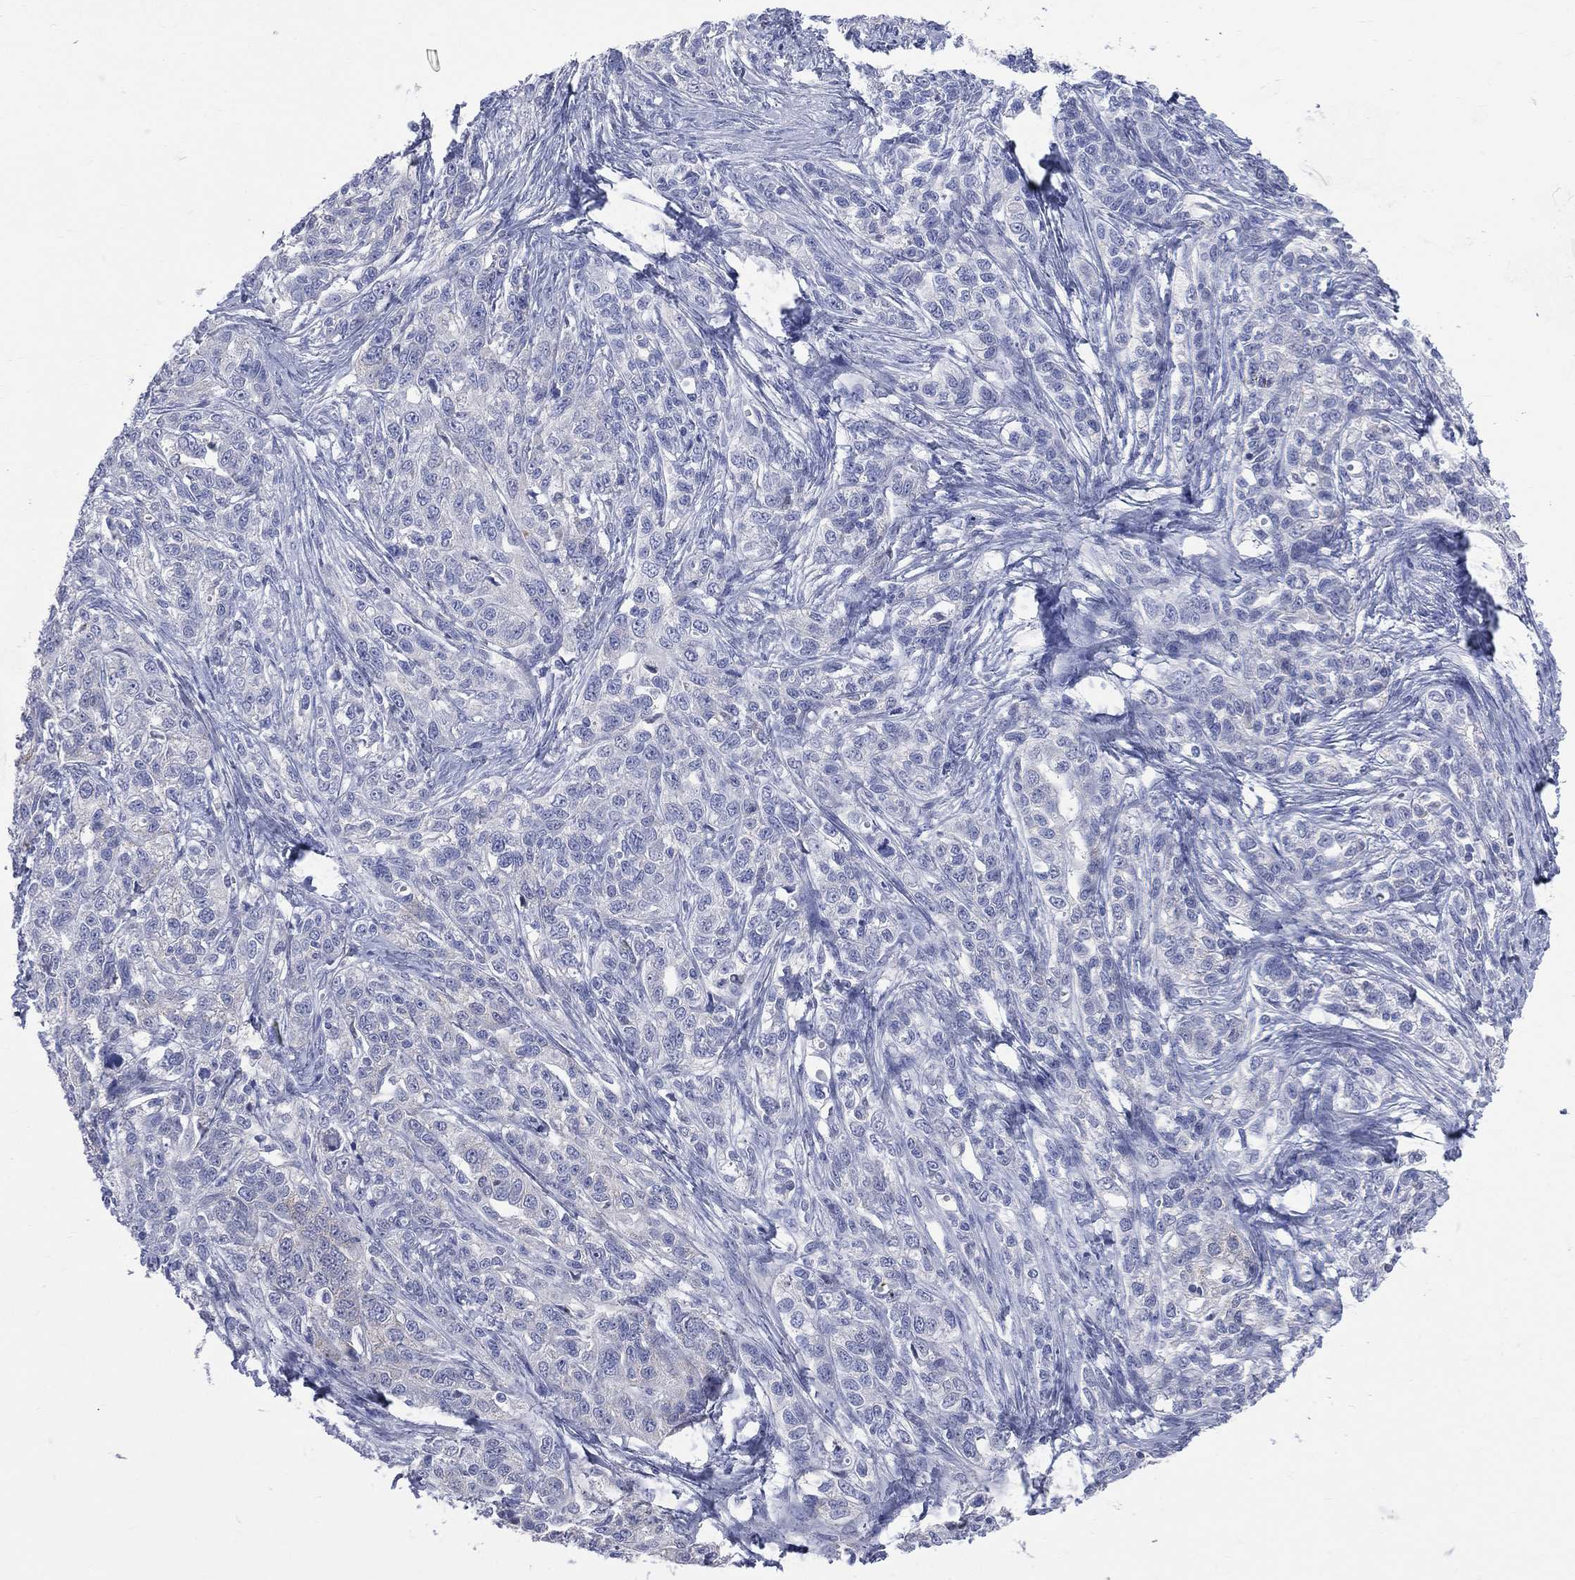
{"staining": {"intensity": "negative", "quantity": "none", "location": "none"}, "tissue": "ovarian cancer", "cell_type": "Tumor cells", "image_type": "cancer", "snomed": [{"axis": "morphology", "description": "Cystadenocarcinoma, serous, NOS"}, {"axis": "topography", "description": "Ovary"}], "caption": "Immunohistochemistry (IHC) photomicrograph of serous cystadenocarcinoma (ovarian) stained for a protein (brown), which exhibits no staining in tumor cells. (Stains: DAB immunohistochemistry with hematoxylin counter stain, Microscopy: brightfield microscopy at high magnification).", "gene": "AKAP3", "patient": {"sex": "female", "age": 71}}